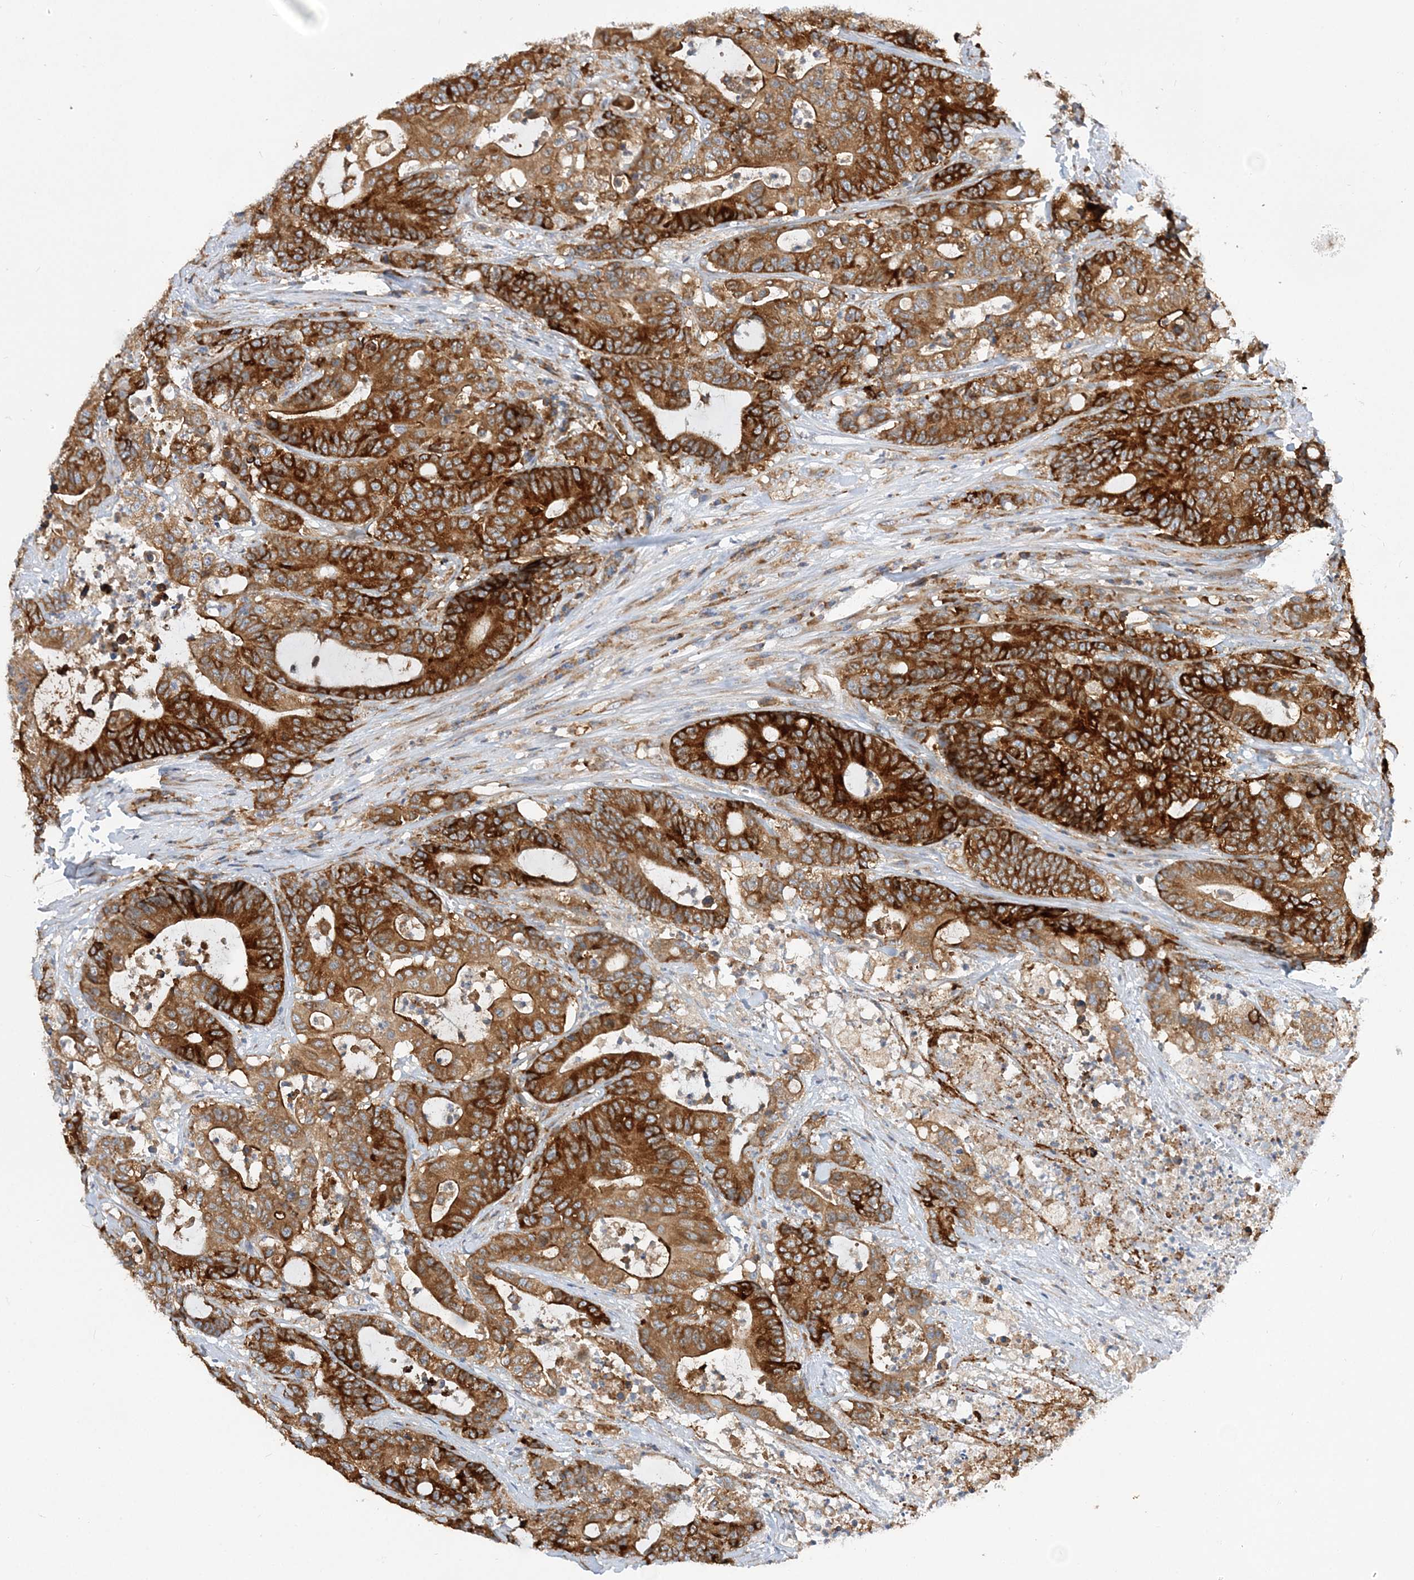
{"staining": {"intensity": "strong", "quantity": ">75%", "location": "cytoplasmic/membranous"}, "tissue": "colorectal cancer", "cell_type": "Tumor cells", "image_type": "cancer", "snomed": [{"axis": "morphology", "description": "Adenocarcinoma, NOS"}, {"axis": "topography", "description": "Colon"}], "caption": "Protein expression analysis of human colorectal cancer (adenocarcinoma) reveals strong cytoplasmic/membranous expression in approximately >75% of tumor cells.", "gene": "LARP4B", "patient": {"sex": "female", "age": 84}}